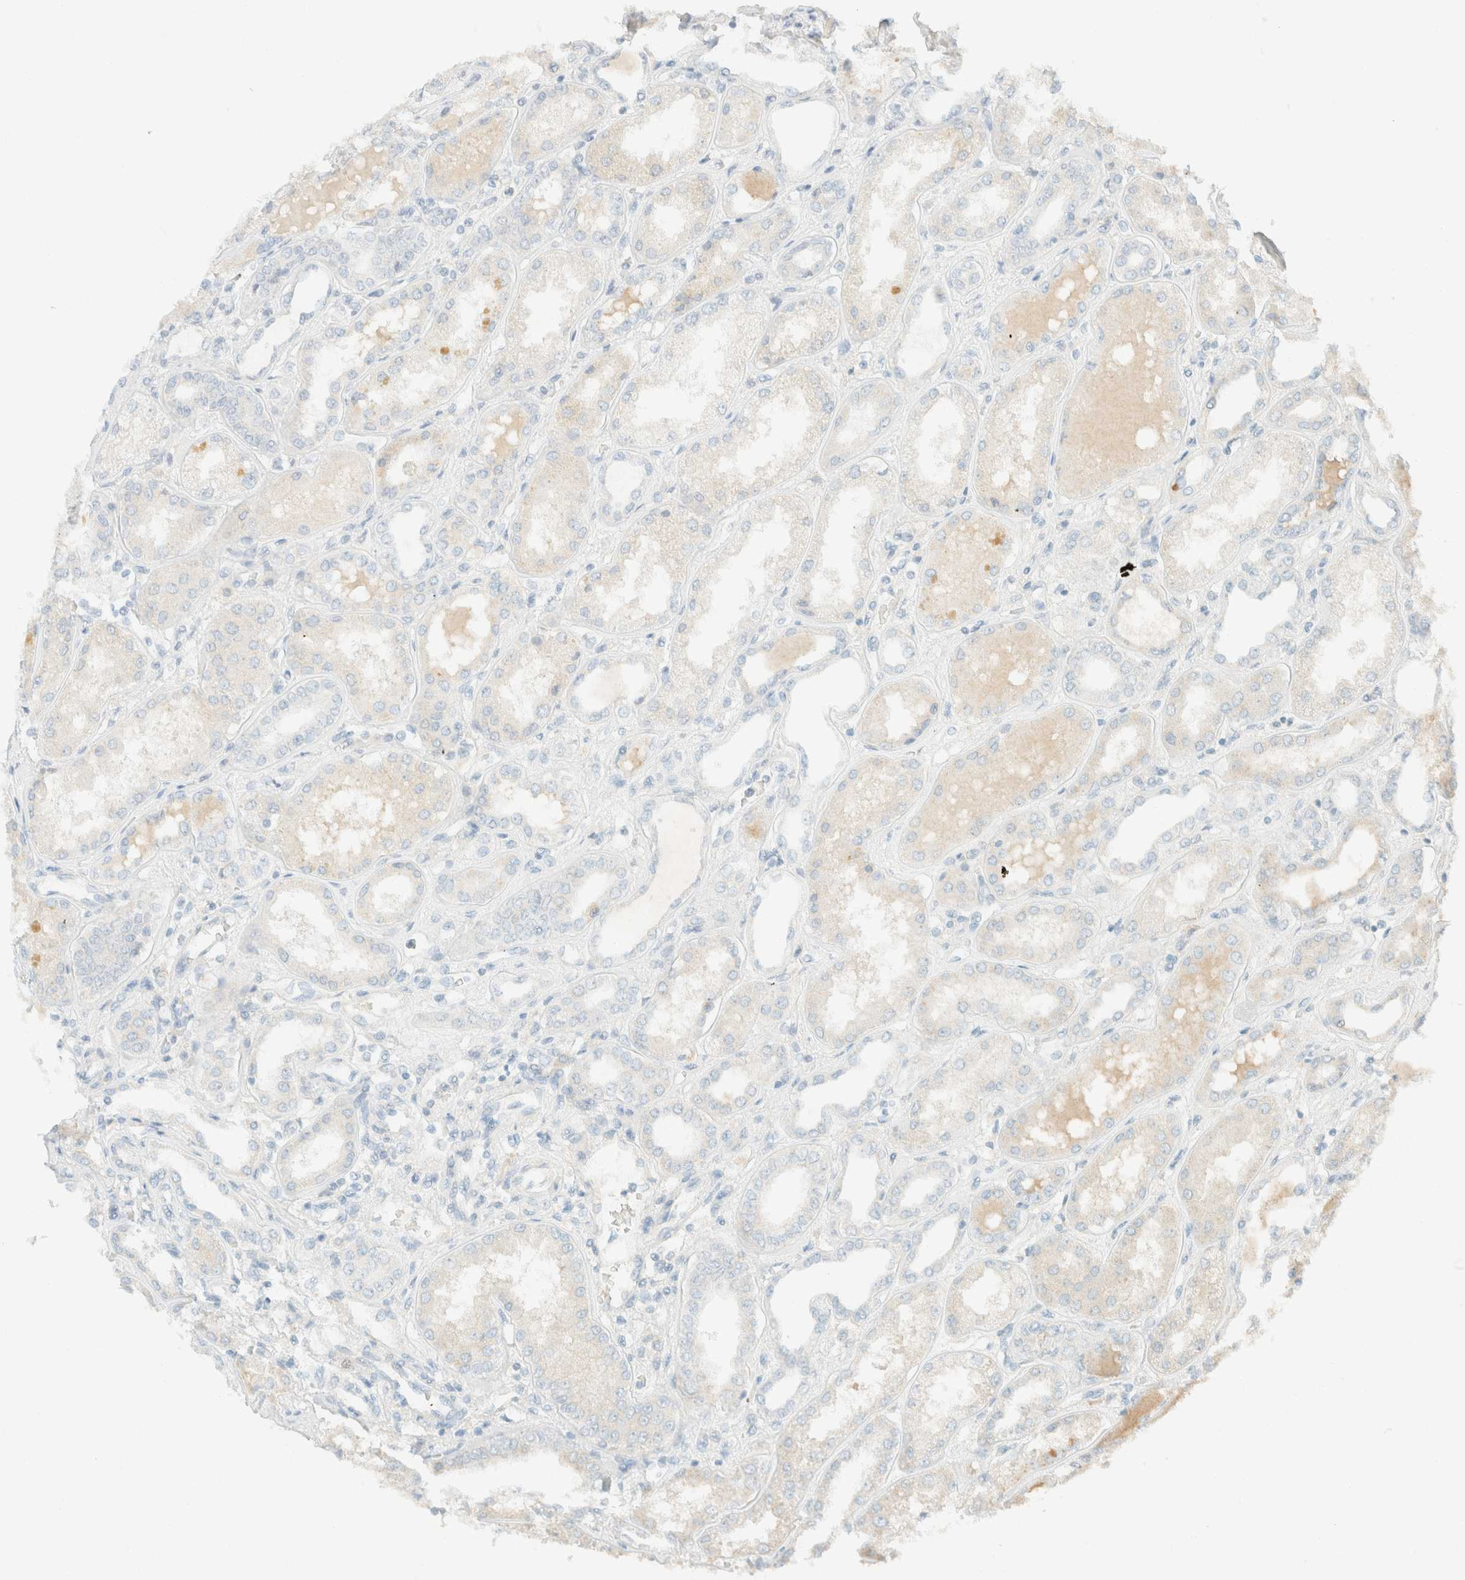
{"staining": {"intensity": "negative", "quantity": "none", "location": "none"}, "tissue": "kidney", "cell_type": "Cells in glomeruli", "image_type": "normal", "snomed": [{"axis": "morphology", "description": "Normal tissue, NOS"}, {"axis": "topography", "description": "Kidney"}], "caption": "This is an immunohistochemistry (IHC) photomicrograph of normal kidney. There is no expression in cells in glomeruli.", "gene": "GPA33", "patient": {"sex": "female", "age": 56}}